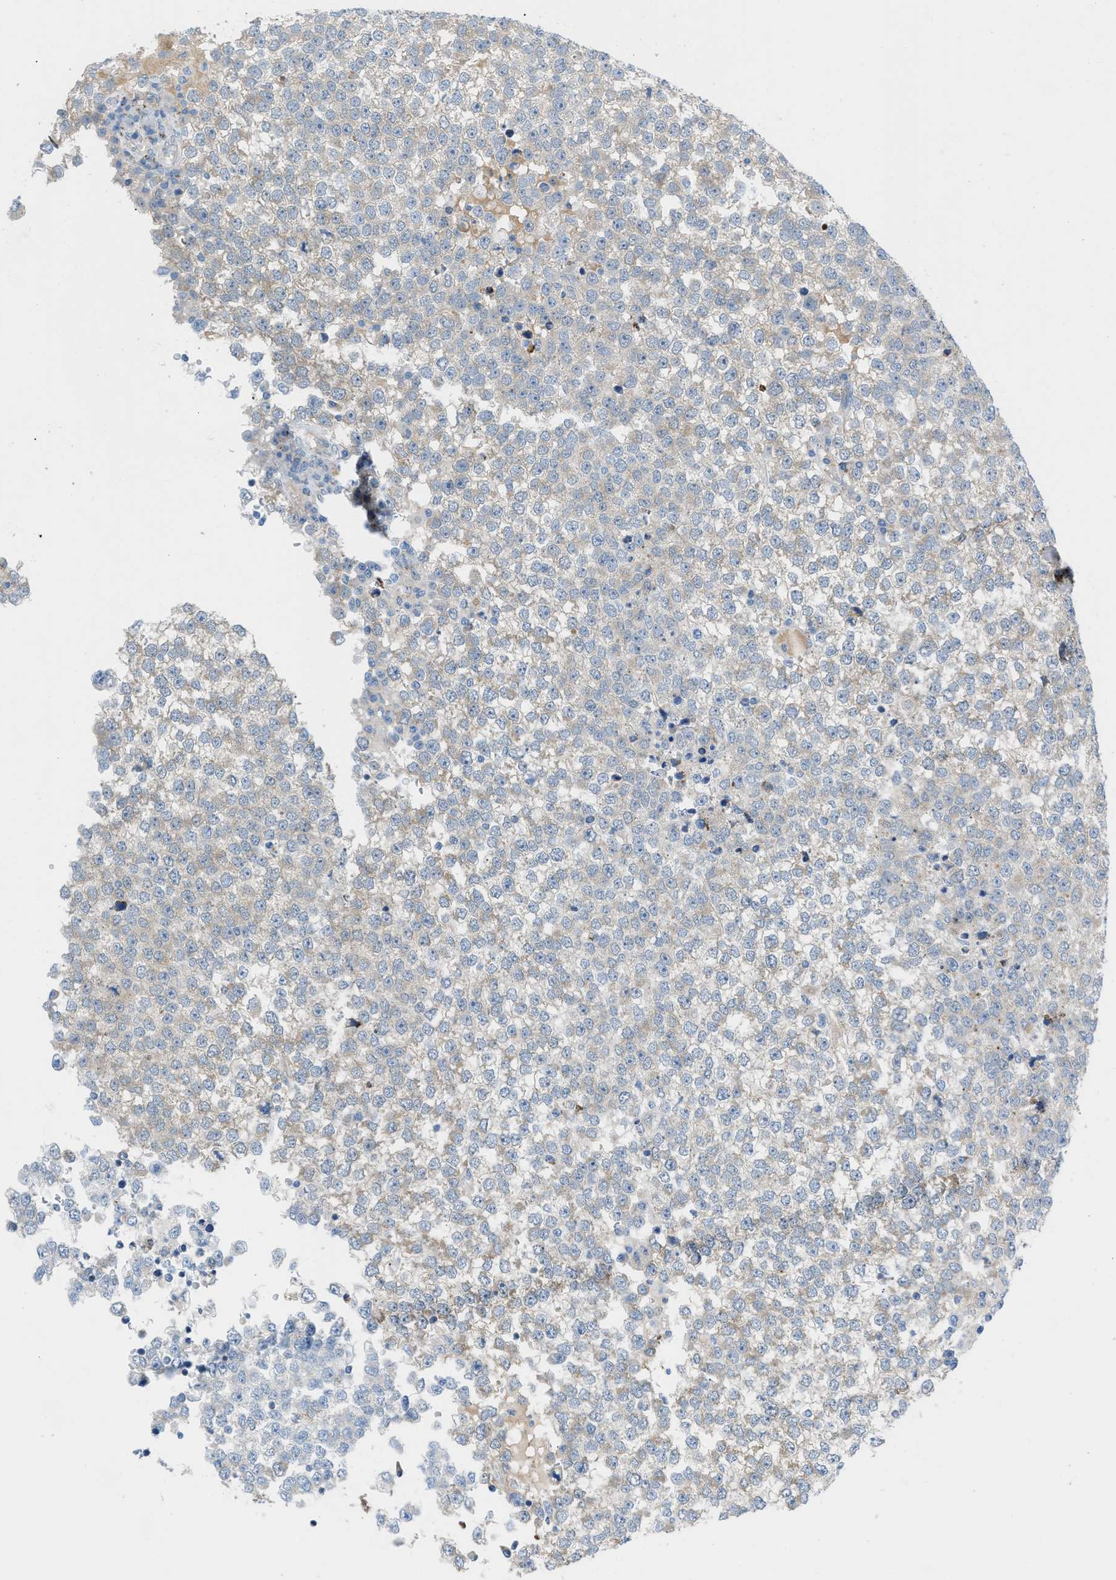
{"staining": {"intensity": "weak", "quantity": "<25%", "location": "cytoplasmic/membranous"}, "tissue": "testis cancer", "cell_type": "Tumor cells", "image_type": "cancer", "snomed": [{"axis": "morphology", "description": "Seminoma, NOS"}, {"axis": "topography", "description": "Testis"}], "caption": "A high-resolution histopathology image shows IHC staining of testis seminoma, which reveals no significant expression in tumor cells. (Stains: DAB (3,3'-diaminobenzidine) IHC with hematoxylin counter stain, Microscopy: brightfield microscopy at high magnification).", "gene": "RBBP9", "patient": {"sex": "male", "age": 65}}